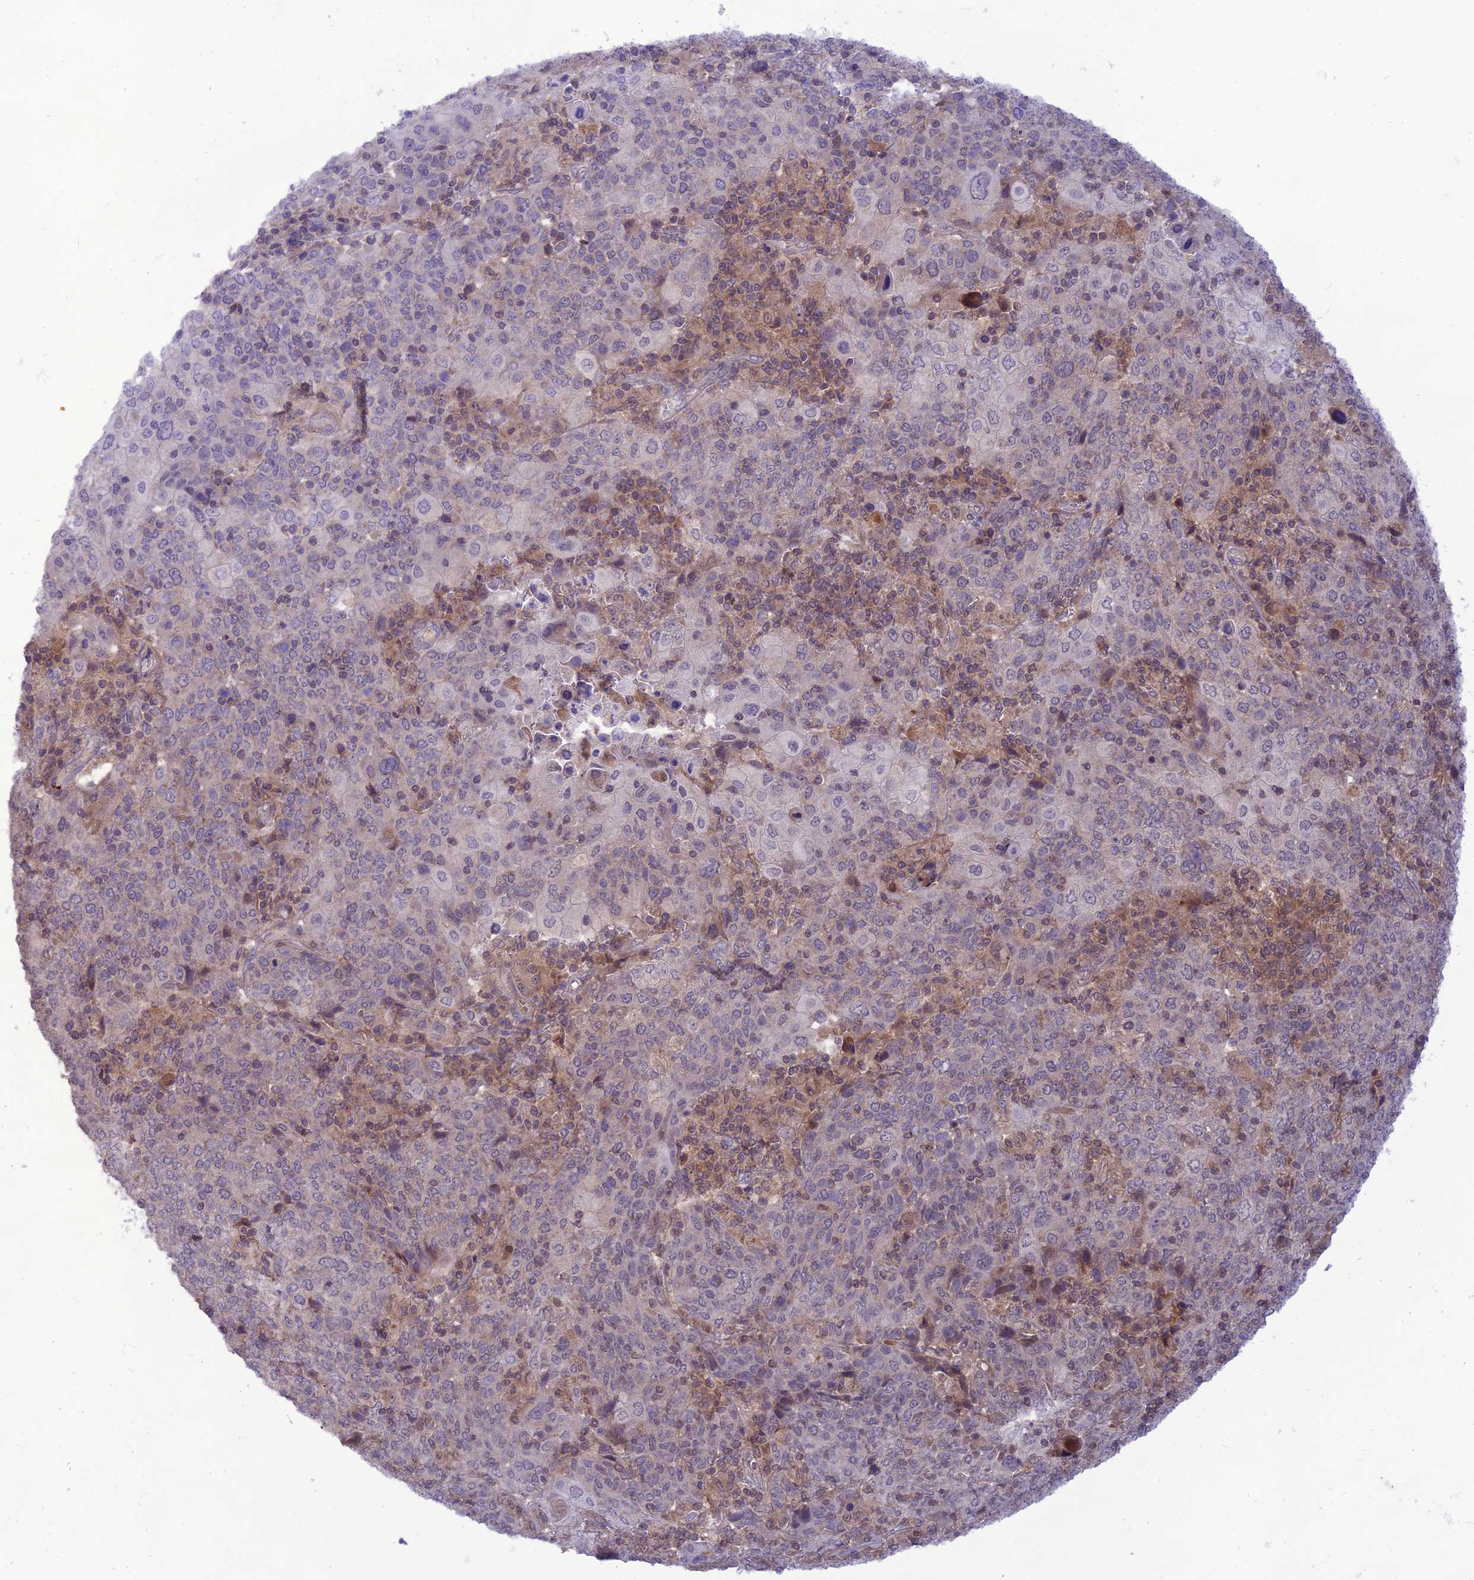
{"staining": {"intensity": "negative", "quantity": "none", "location": "none"}, "tissue": "cervical cancer", "cell_type": "Tumor cells", "image_type": "cancer", "snomed": [{"axis": "morphology", "description": "Squamous cell carcinoma, NOS"}, {"axis": "topography", "description": "Cervix"}], "caption": "There is no significant positivity in tumor cells of cervical cancer. Brightfield microscopy of IHC stained with DAB (3,3'-diaminobenzidine) (brown) and hematoxylin (blue), captured at high magnification.", "gene": "NDUFC1", "patient": {"sex": "female", "age": 67}}